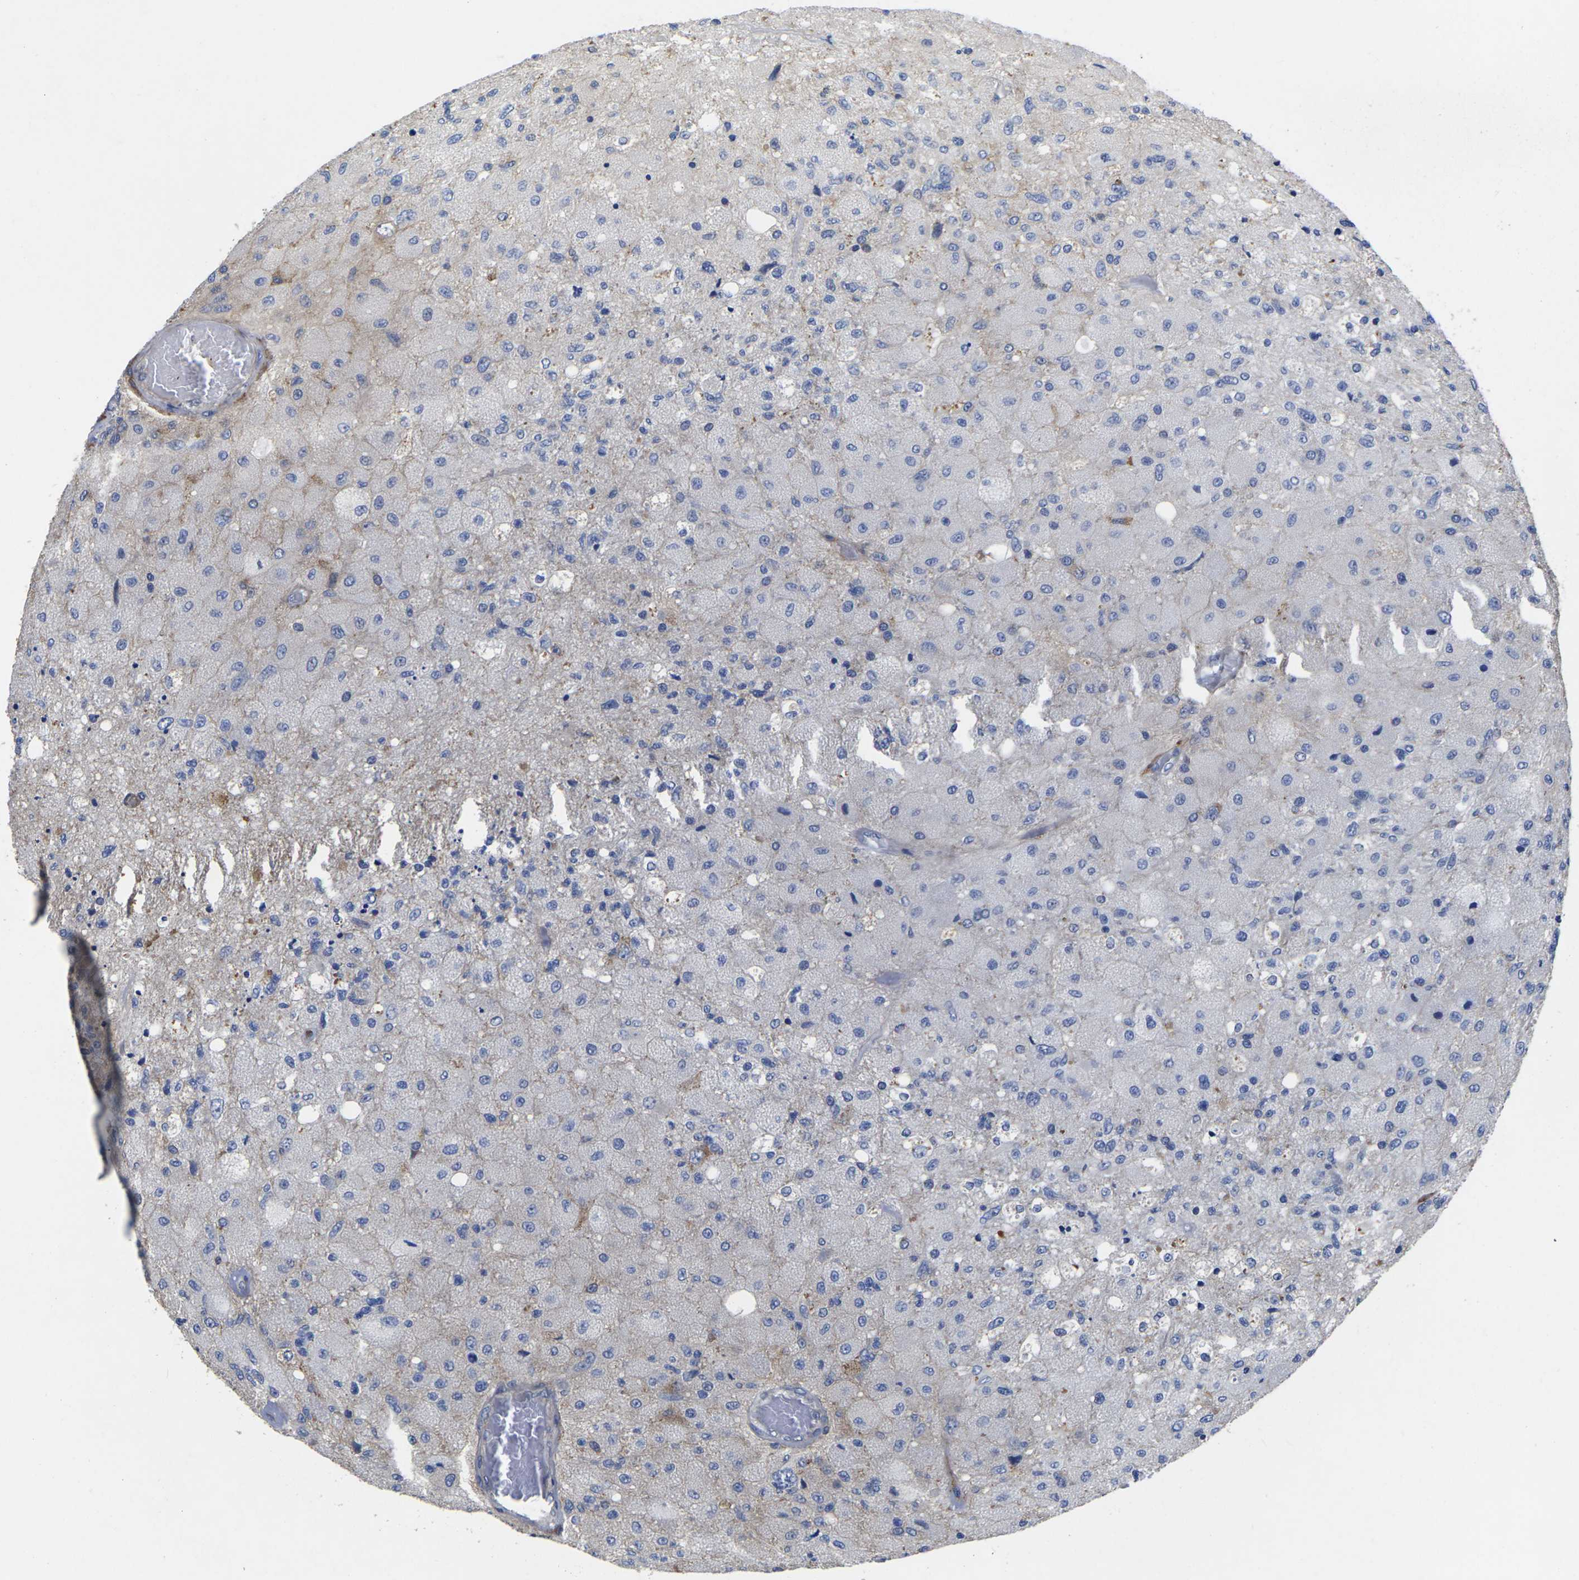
{"staining": {"intensity": "negative", "quantity": "none", "location": "none"}, "tissue": "glioma", "cell_type": "Tumor cells", "image_type": "cancer", "snomed": [{"axis": "morphology", "description": "Normal tissue, NOS"}, {"axis": "morphology", "description": "Glioma, malignant, High grade"}, {"axis": "topography", "description": "Cerebral cortex"}], "caption": "Histopathology image shows no protein expression in tumor cells of malignant glioma (high-grade) tissue.", "gene": "SCNN1A", "patient": {"sex": "male", "age": 77}}